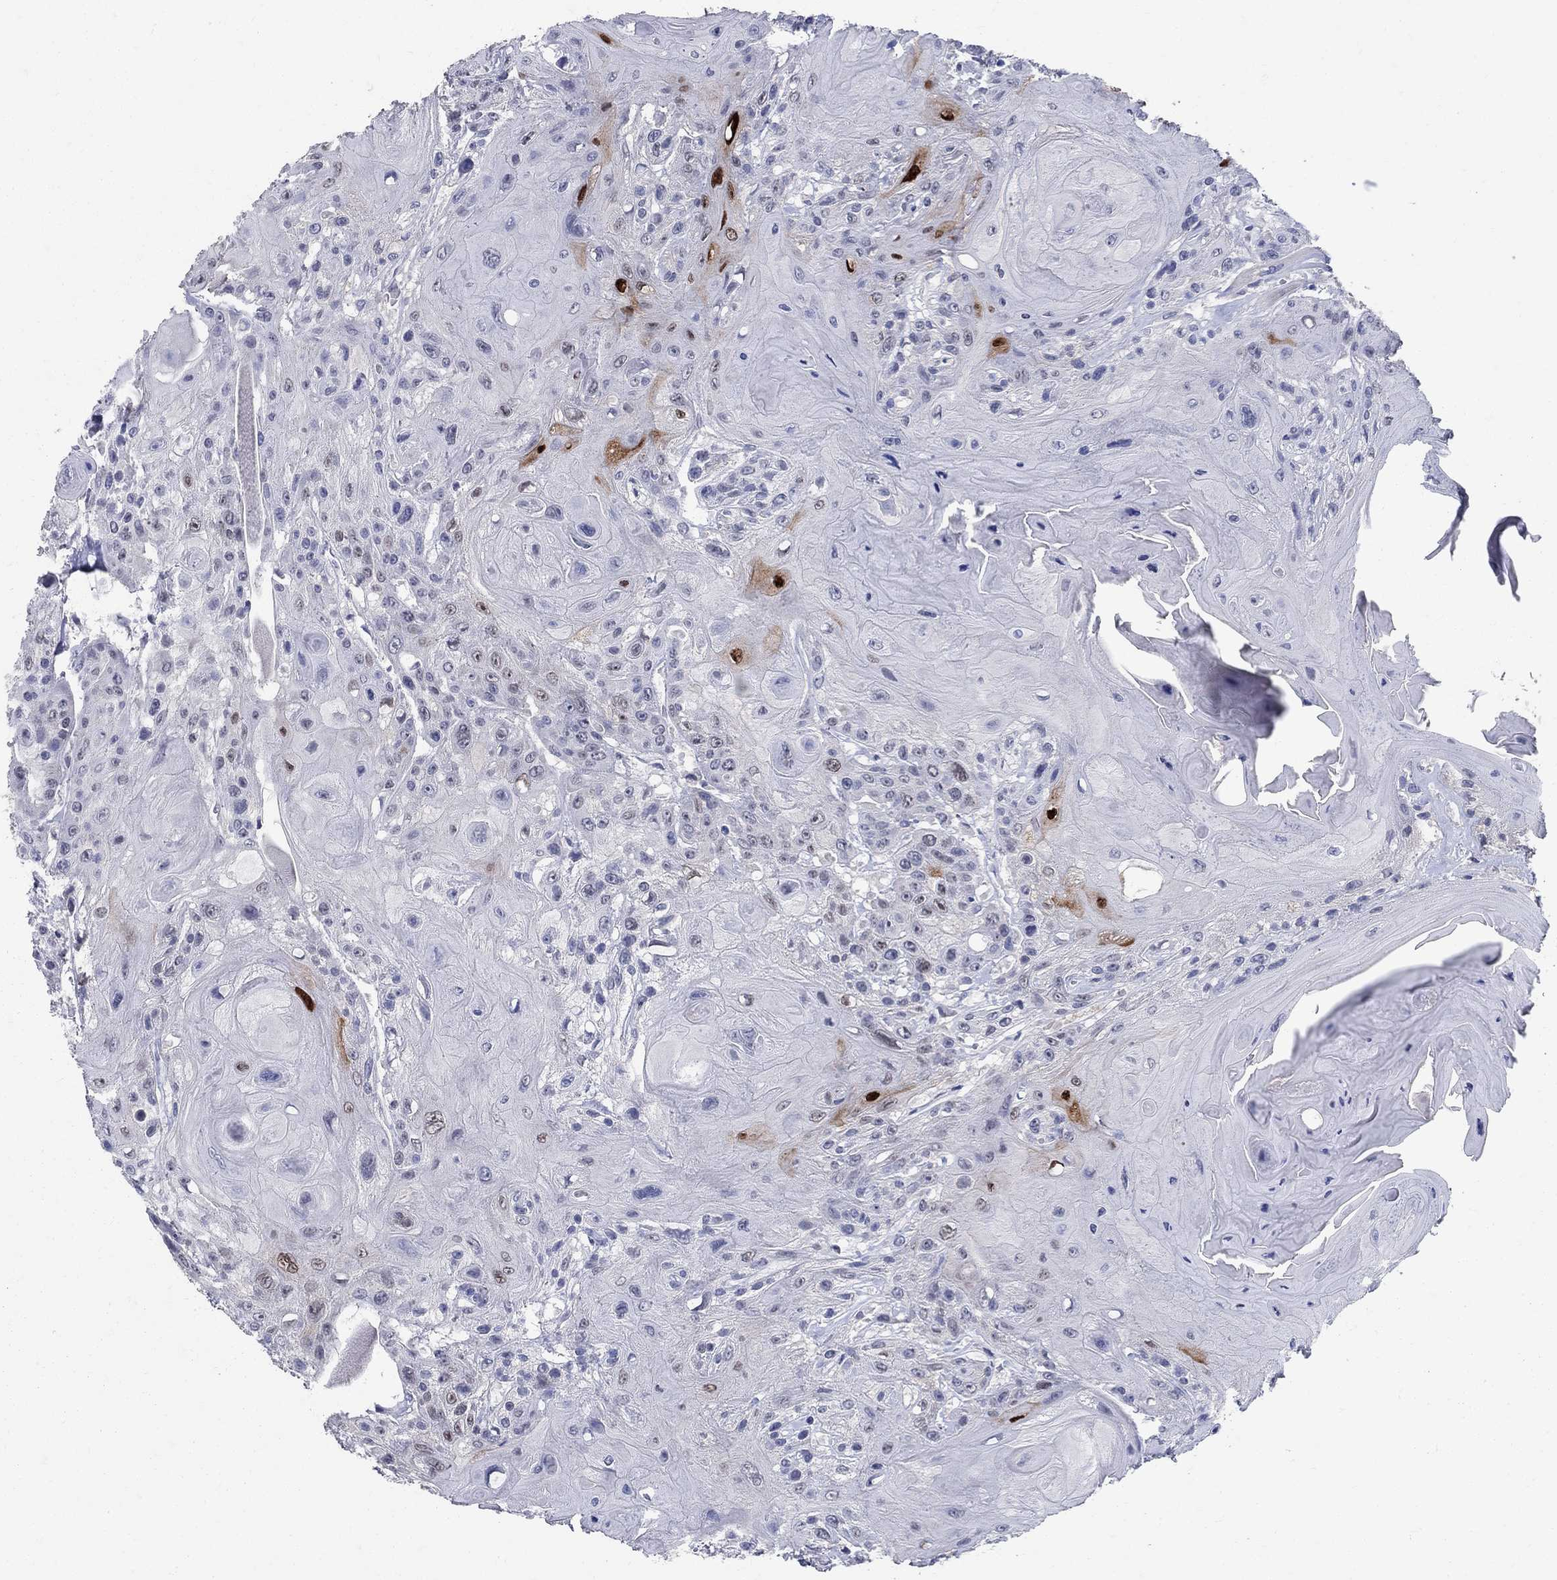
{"staining": {"intensity": "strong", "quantity": "<25%", "location": "nuclear"}, "tissue": "head and neck cancer", "cell_type": "Tumor cells", "image_type": "cancer", "snomed": [{"axis": "morphology", "description": "Squamous cell carcinoma, NOS"}, {"axis": "topography", "description": "Head-Neck"}], "caption": "This histopathology image exhibits IHC staining of human squamous cell carcinoma (head and neck), with medium strong nuclear staining in approximately <25% of tumor cells.", "gene": "SOX2", "patient": {"sex": "female", "age": 59}}